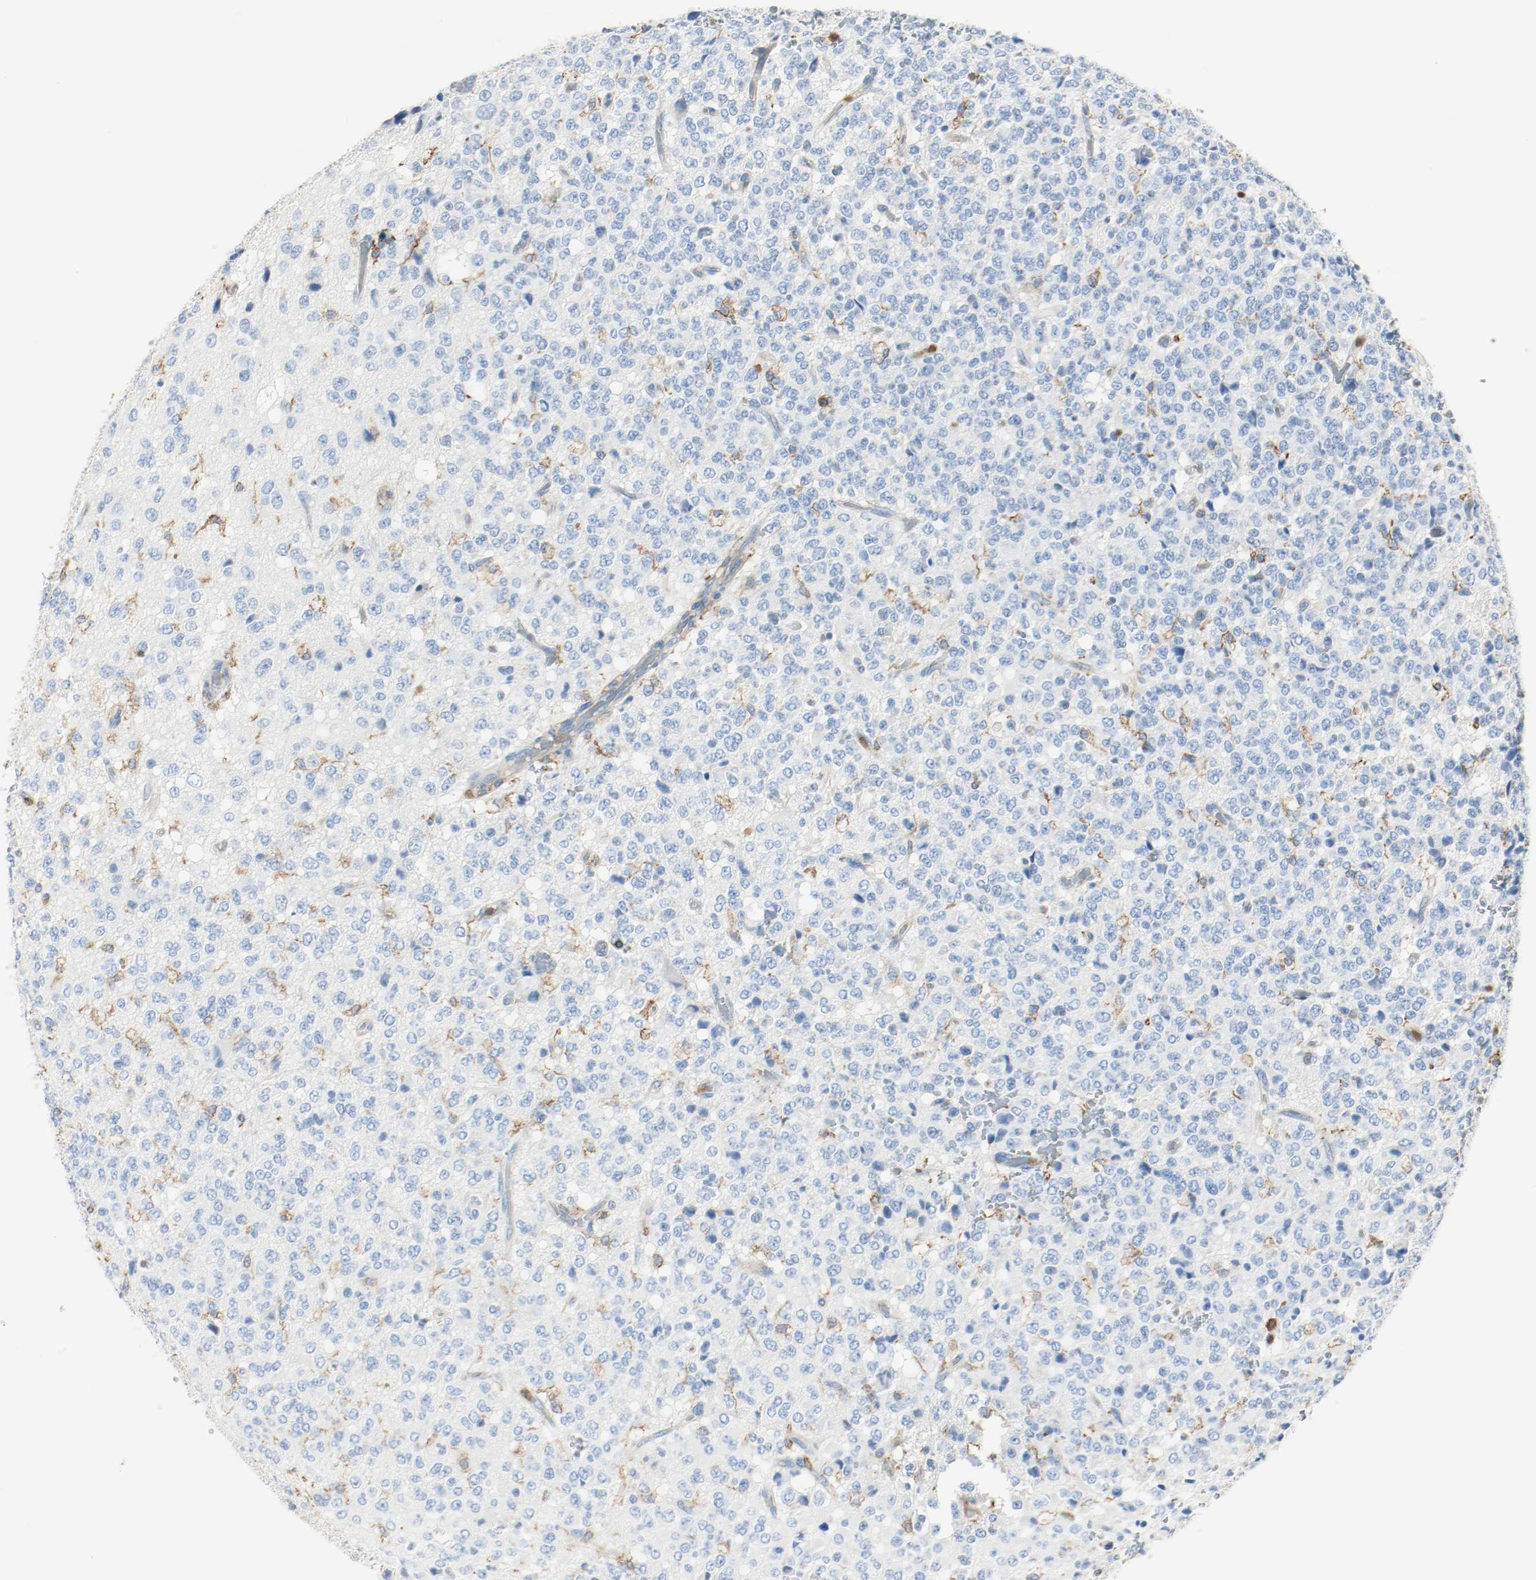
{"staining": {"intensity": "negative", "quantity": "none", "location": "none"}, "tissue": "glioma", "cell_type": "Tumor cells", "image_type": "cancer", "snomed": [{"axis": "morphology", "description": "Glioma, malignant, High grade"}, {"axis": "topography", "description": "pancreas cauda"}], "caption": "Tumor cells are negative for protein expression in human malignant high-grade glioma.", "gene": "ARPC1B", "patient": {"sex": "male", "age": 60}}